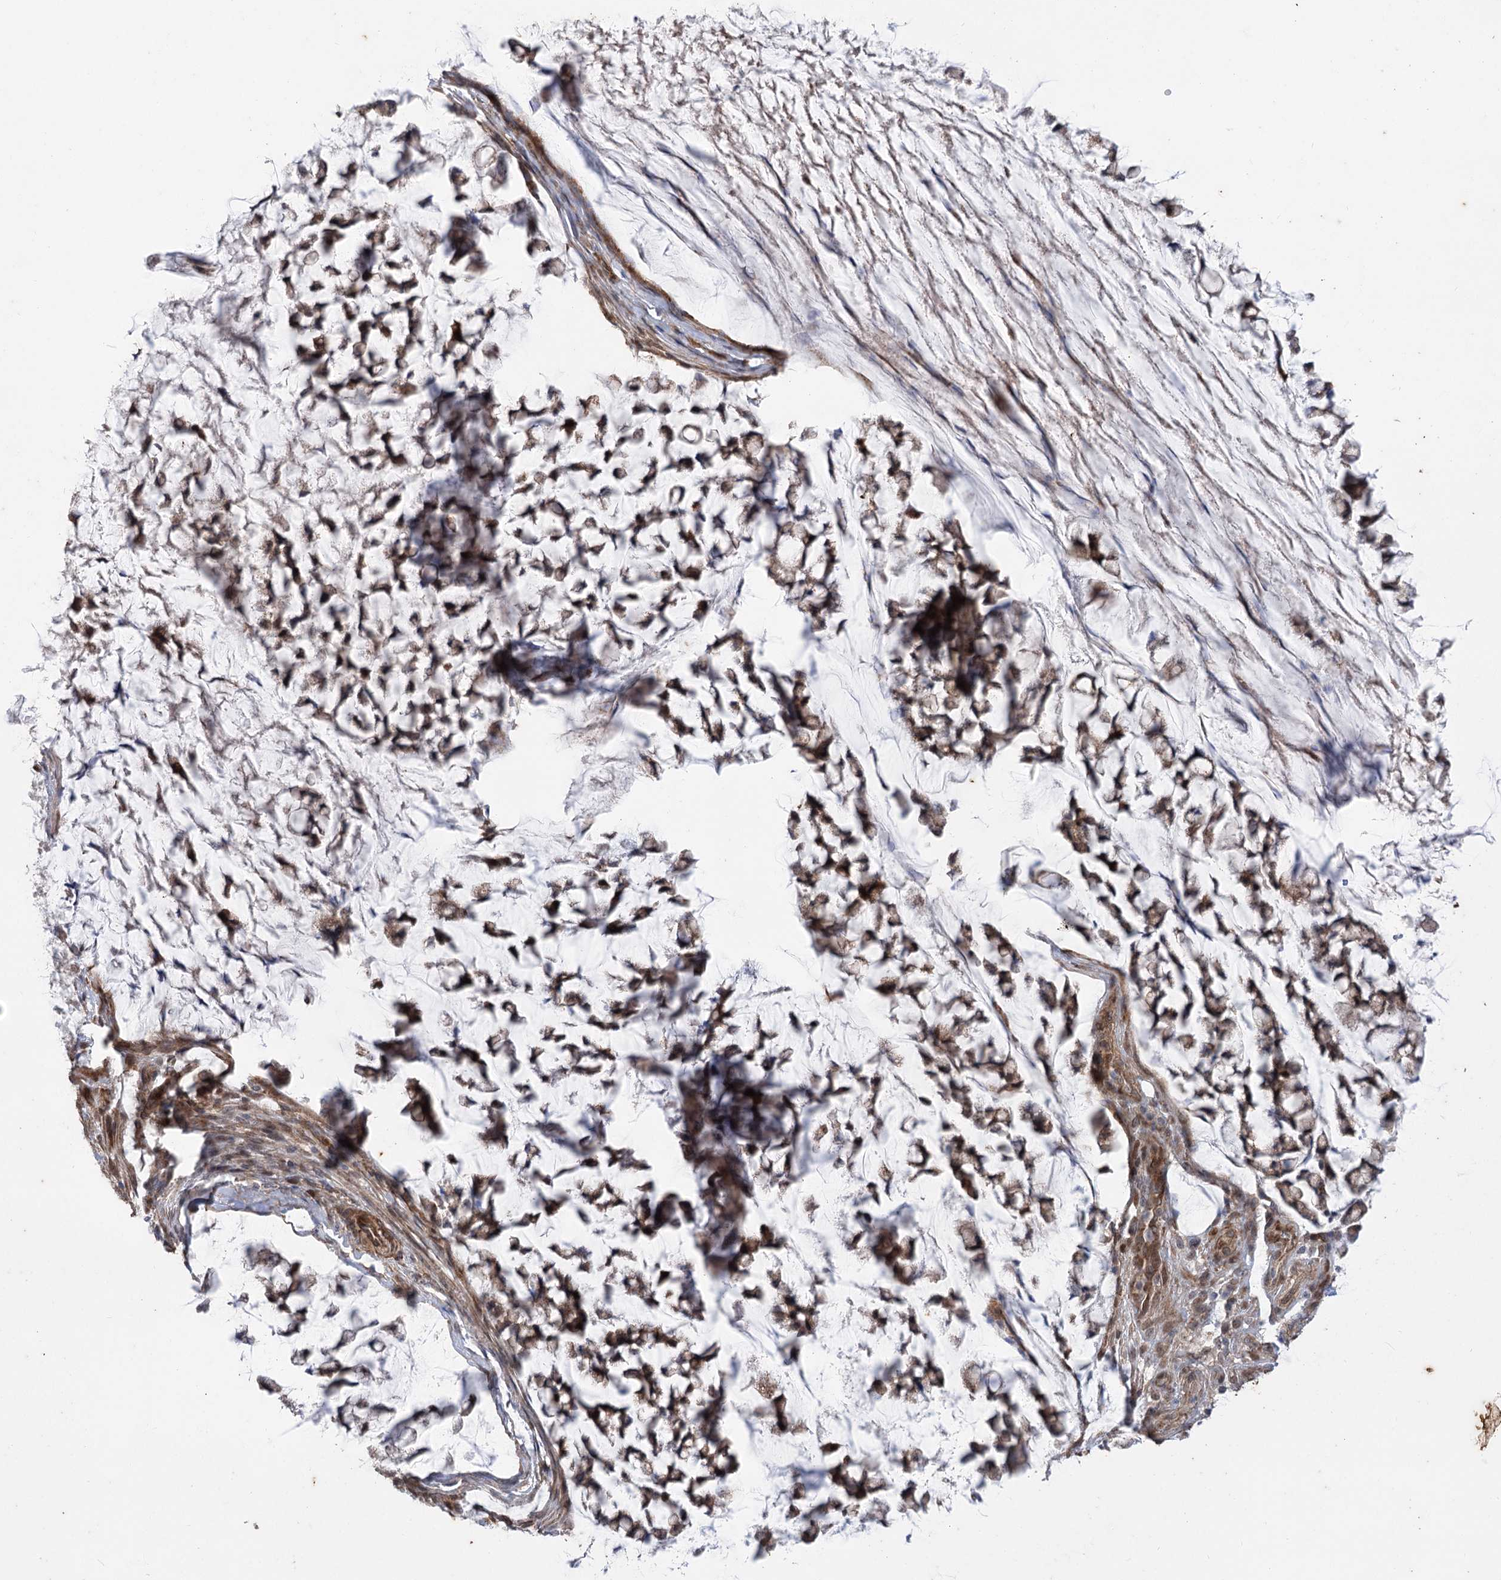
{"staining": {"intensity": "moderate", "quantity": ">75%", "location": "cytoplasmic/membranous"}, "tissue": "stomach cancer", "cell_type": "Tumor cells", "image_type": "cancer", "snomed": [{"axis": "morphology", "description": "Adenocarcinoma, NOS"}, {"axis": "topography", "description": "Stomach, lower"}], "caption": "Immunohistochemistry (IHC) of human stomach adenocarcinoma demonstrates medium levels of moderate cytoplasmic/membranous expression in approximately >75% of tumor cells.", "gene": "ZSCAN23", "patient": {"sex": "male", "age": 67}}